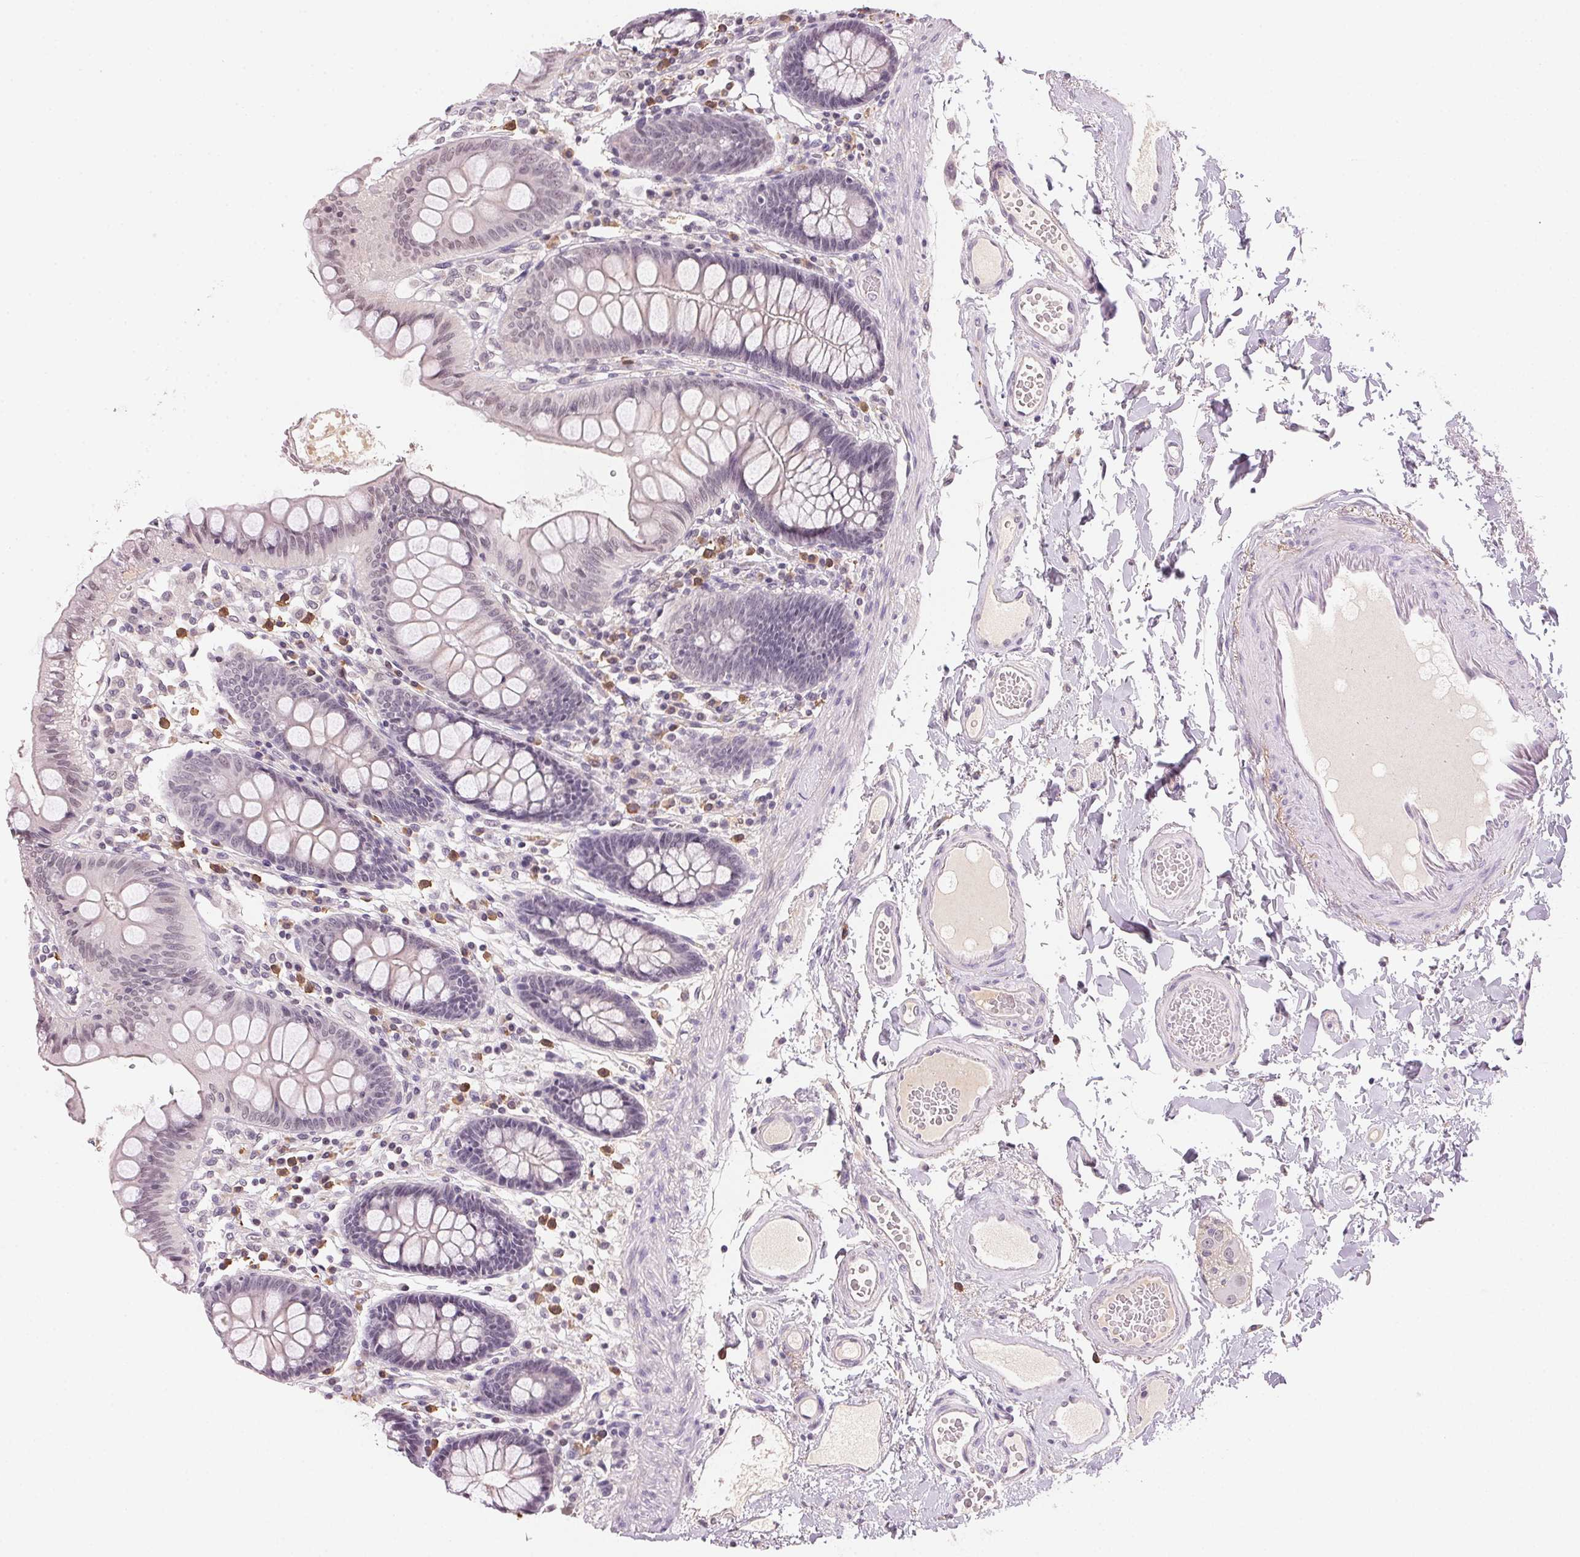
{"staining": {"intensity": "negative", "quantity": "none", "location": "none"}, "tissue": "colon", "cell_type": "Endothelial cells", "image_type": "normal", "snomed": [{"axis": "morphology", "description": "Normal tissue, NOS"}, {"axis": "topography", "description": "Colon"}], "caption": "Protein analysis of normal colon displays no significant positivity in endothelial cells.", "gene": "FNDC4", "patient": {"sex": "male", "age": 84}}